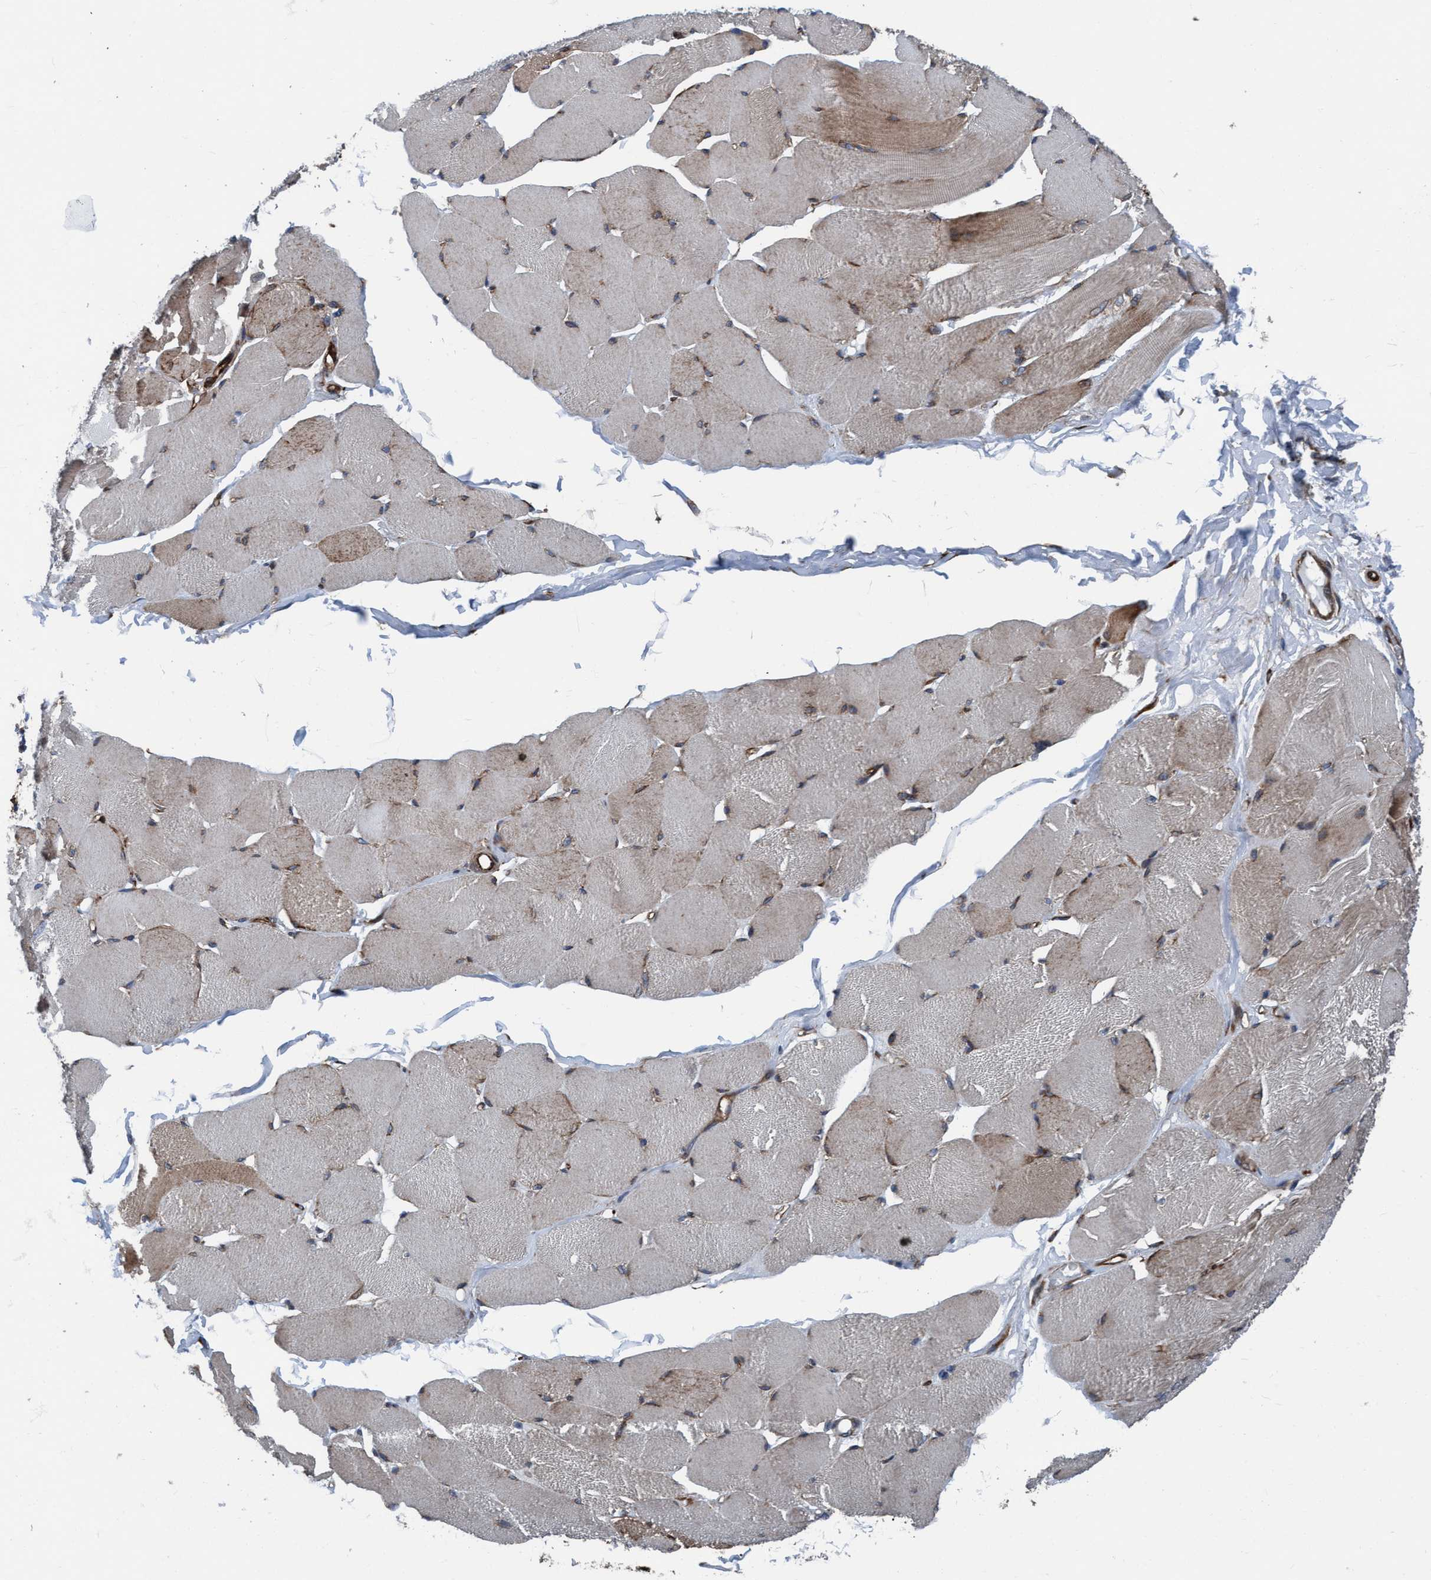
{"staining": {"intensity": "moderate", "quantity": ">75%", "location": "cytoplasmic/membranous"}, "tissue": "skeletal muscle", "cell_type": "Myocytes", "image_type": "normal", "snomed": [{"axis": "morphology", "description": "Normal tissue, NOS"}, {"axis": "topography", "description": "Skin"}, {"axis": "topography", "description": "Skeletal muscle"}], "caption": "This histopathology image demonstrates immunohistochemistry staining of benign human skeletal muscle, with medium moderate cytoplasmic/membranous positivity in approximately >75% of myocytes.", "gene": "NMT1", "patient": {"sex": "male", "age": 83}}